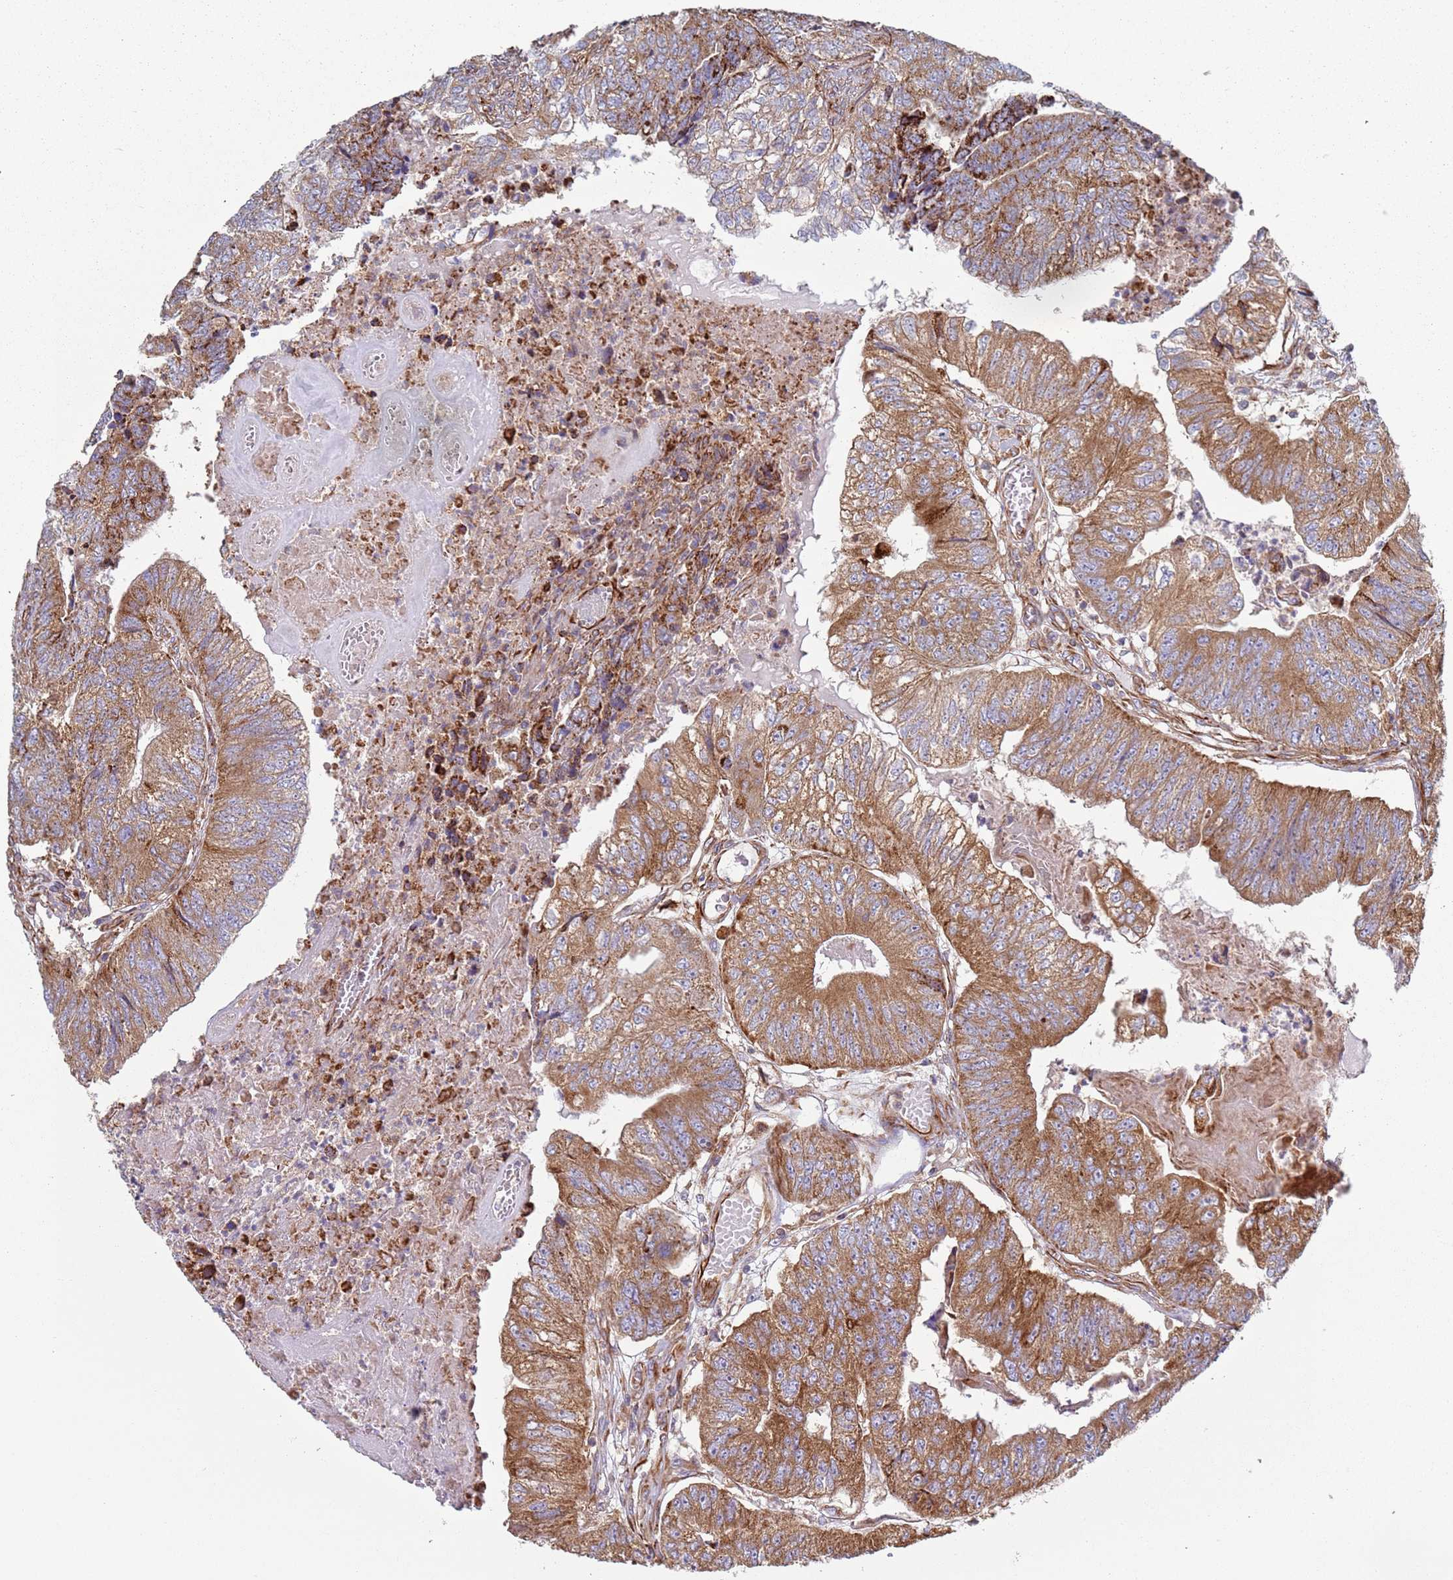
{"staining": {"intensity": "moderate", "quantity": ">75%", "location": "cytoplasmic/membranous"}, "tissue": "colorectal cancer", "cell_type": "Tumor cells", "image_type": "cancer", "snomed": [{"axis": "morphology", "description": "Adenocarcinoma, NOS"}, {"axis": "topography", "description": "Colon"}], "caption": "Immunohistochemical staining of human adenocarcinoma (colorectal) displays medium levels of moderate cytoplasmic/membranous expression in approximately >75% of tumor cells.", "gene": "SNAPIN", "patient": {"sex": "female", "age": 67}}